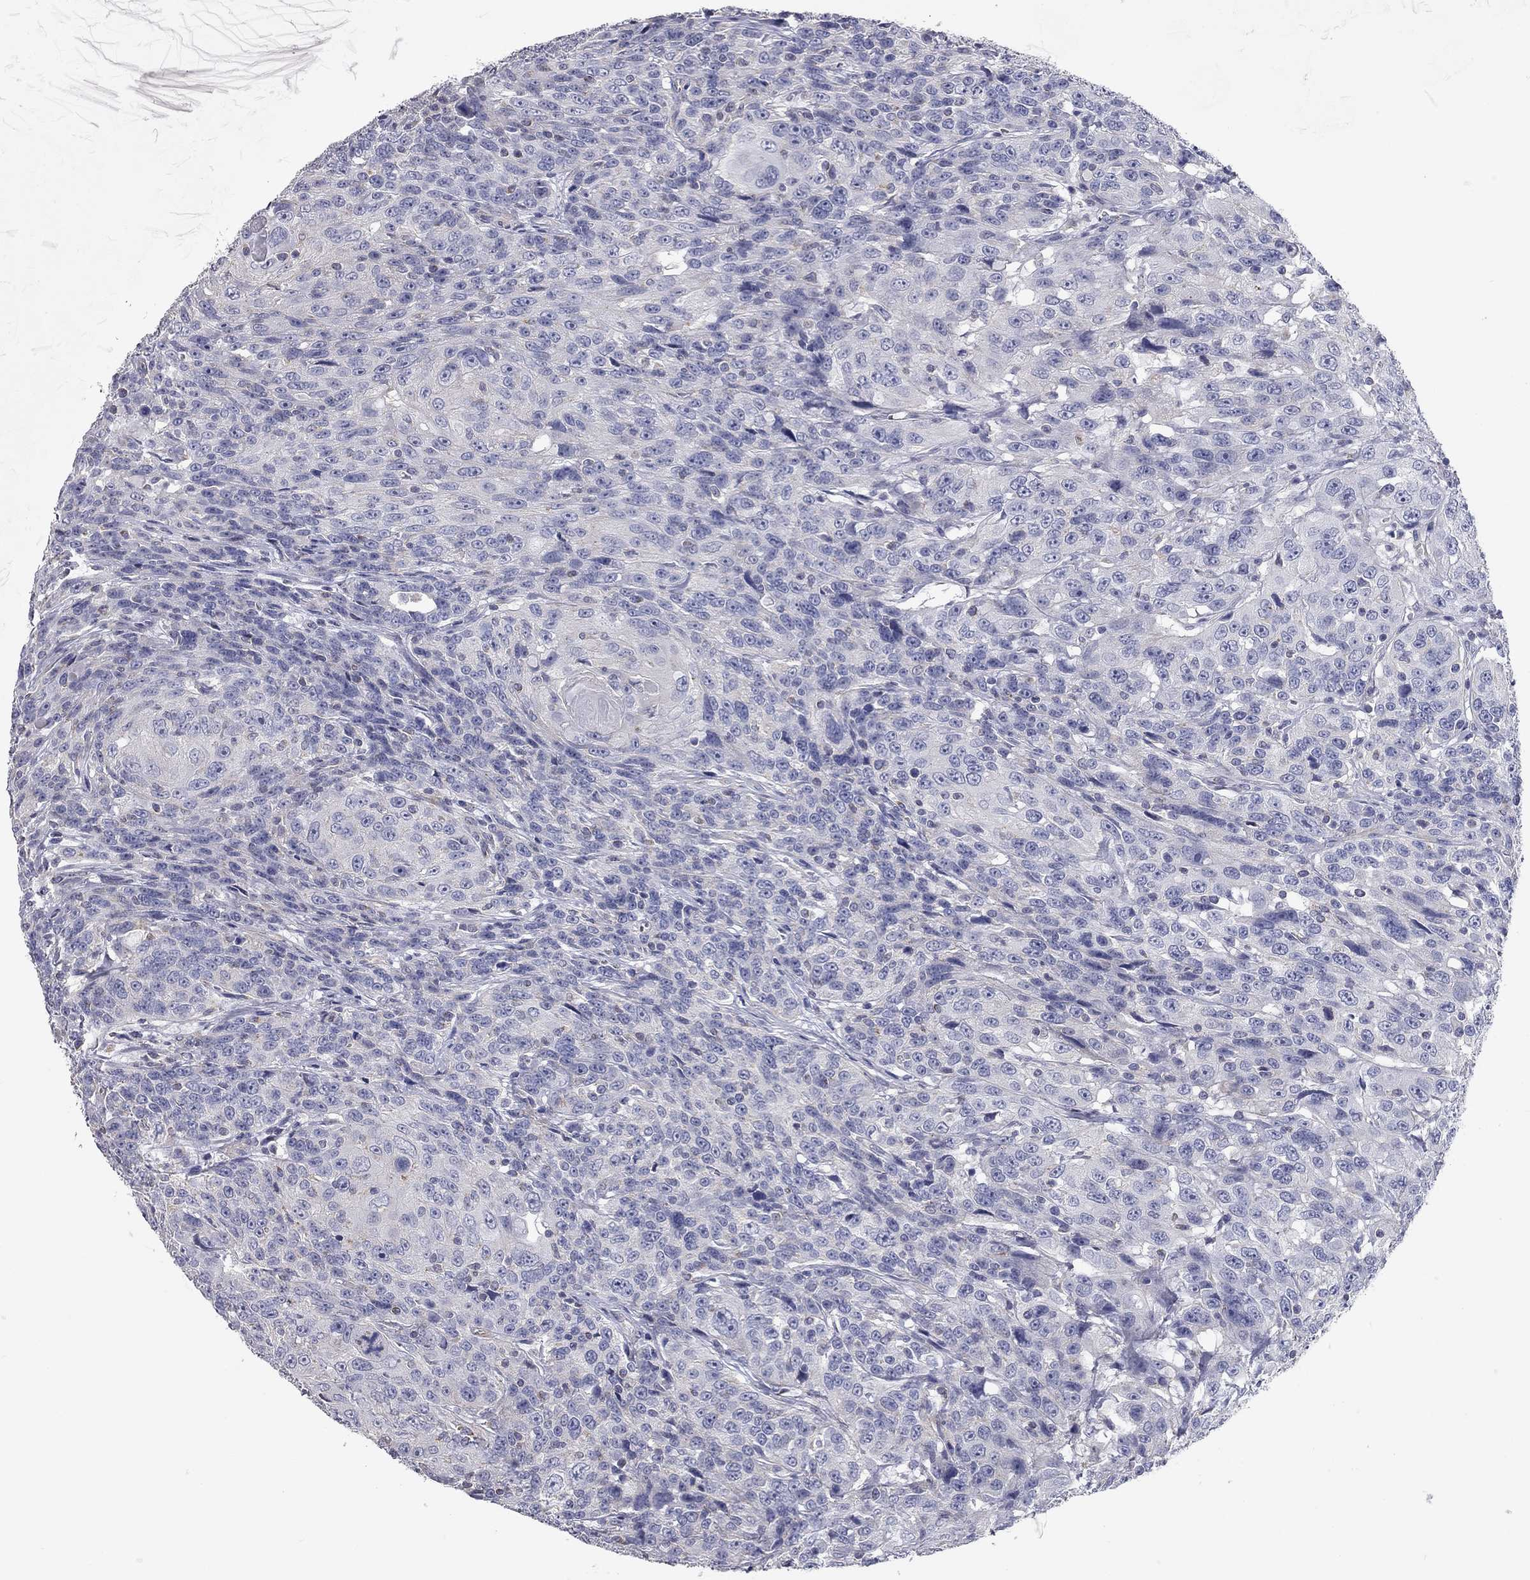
{"staining": {"intensity": "negative", "quantity": "none", "location": "none"}, "tissue": "urothelial cancer", "cell_type": "Tumor cells", "image_type": "cancer", "snomed": [{"axis": "morphology", "description": "Urothelial carcinoma, NOS"}, {"axis": "morphology", "description": "Urothelial carcinoma, High grade"}, {"axis": "topography", "description": "Urinary bladder"}], "caption": "High power microscopy image of an immunohistochemistry histopathology image of urothelial carcinoma (high-grade), revealing no significant positivity in tumor cells.", "gene": "C10orf90", "patient": {"sex": "female", "age": 73}}